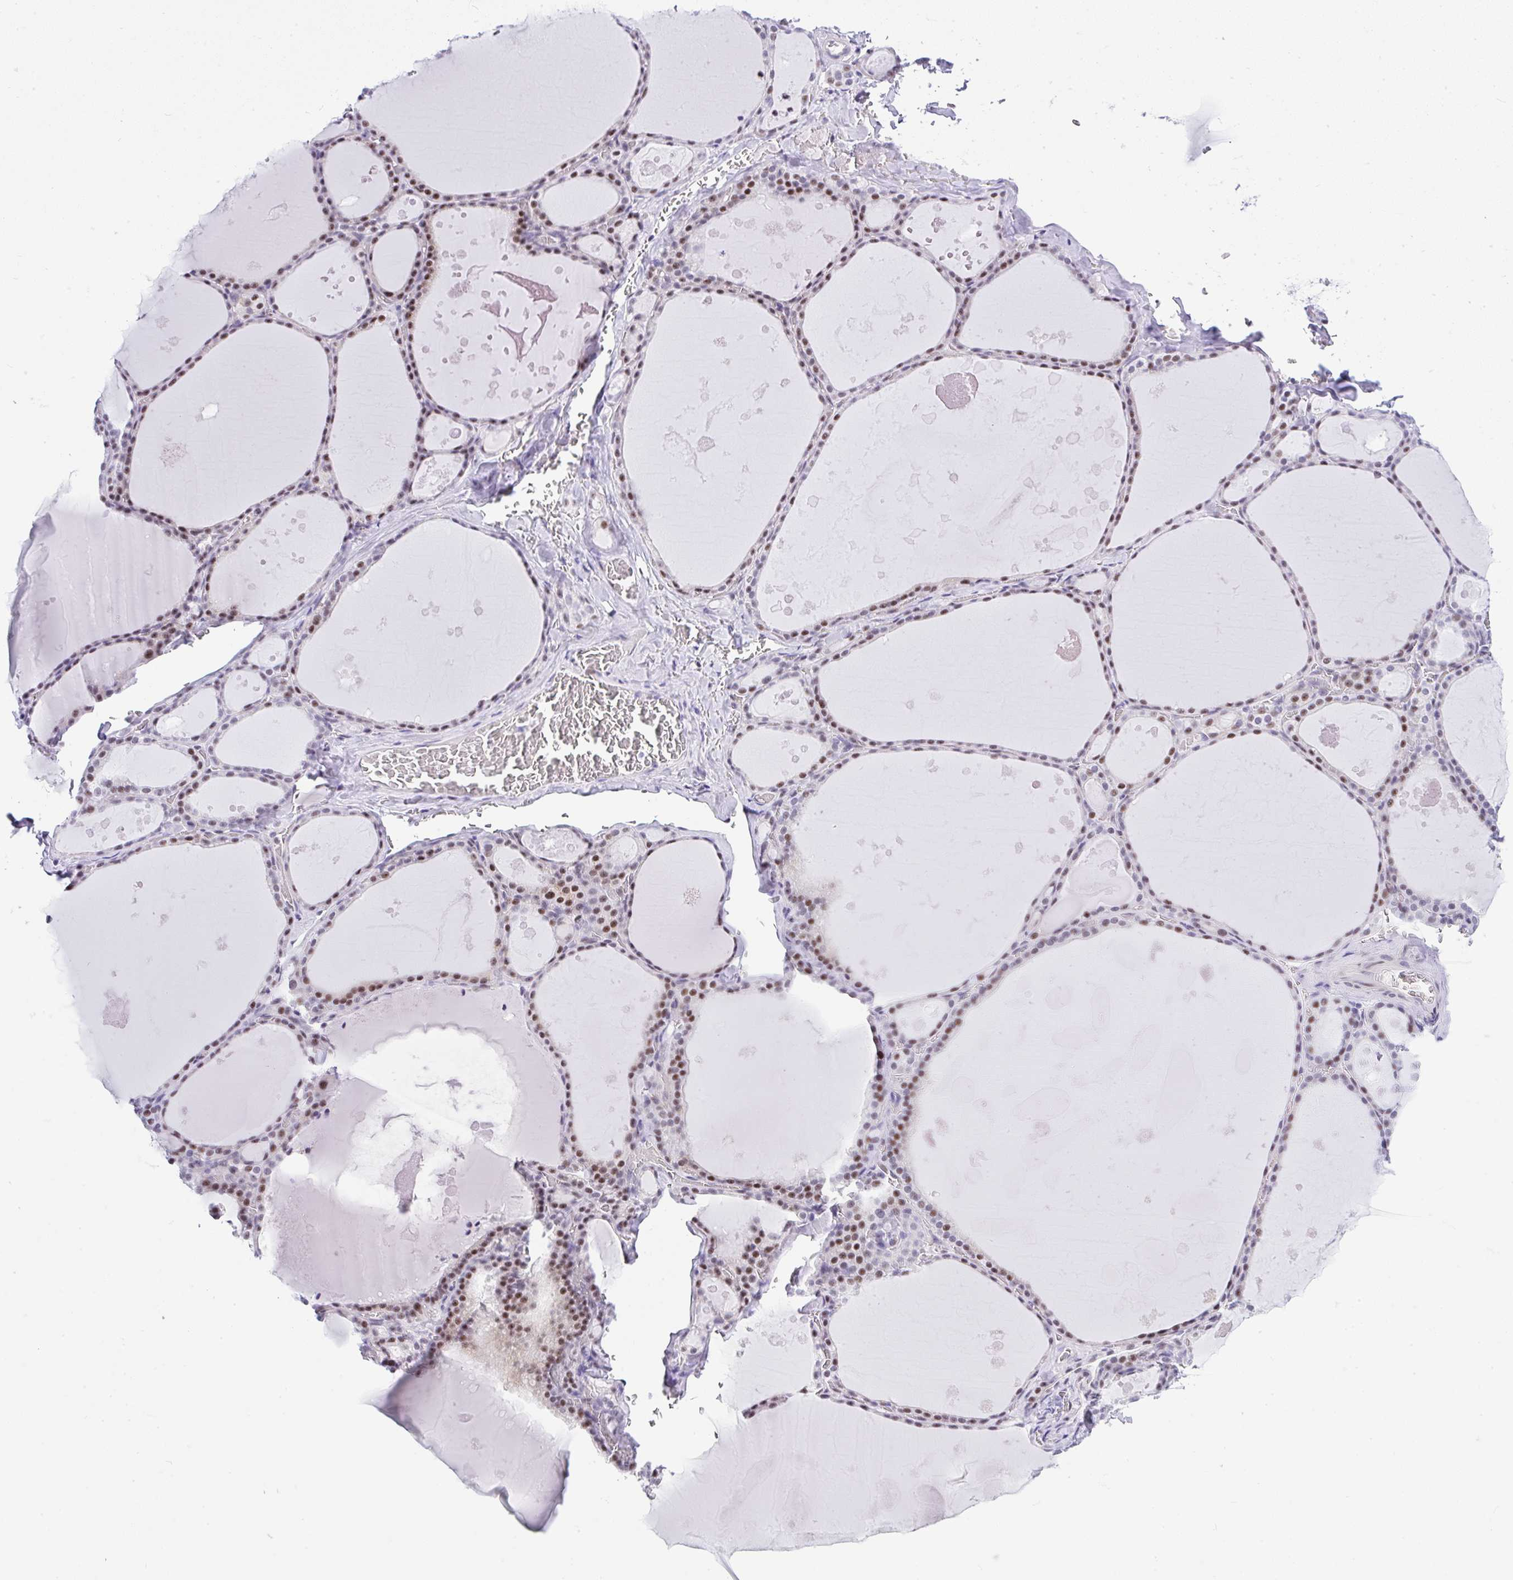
{"staining": {"intensity": "moderate", "quantity": "25%-75%", "location": "nuclear"}, "tissue": "thyroid gland", "cell_type": "Glandular cells", "image_type": "normal", "snomed": [{"axis": "morphology", "description": "Normal tissue, NOS"}, {"axis": "topography", "description": "Thyroid gland"}], "caption": "The image exhibits staining of normal thyroid gland, revealing moderate nuclear protein expression (brown color) within glandular cells. The protein is shown in brown color, while the nuclei are stained blue.", "gene": "NR1D2", "patient": {"sex": "male", "age": 56}}